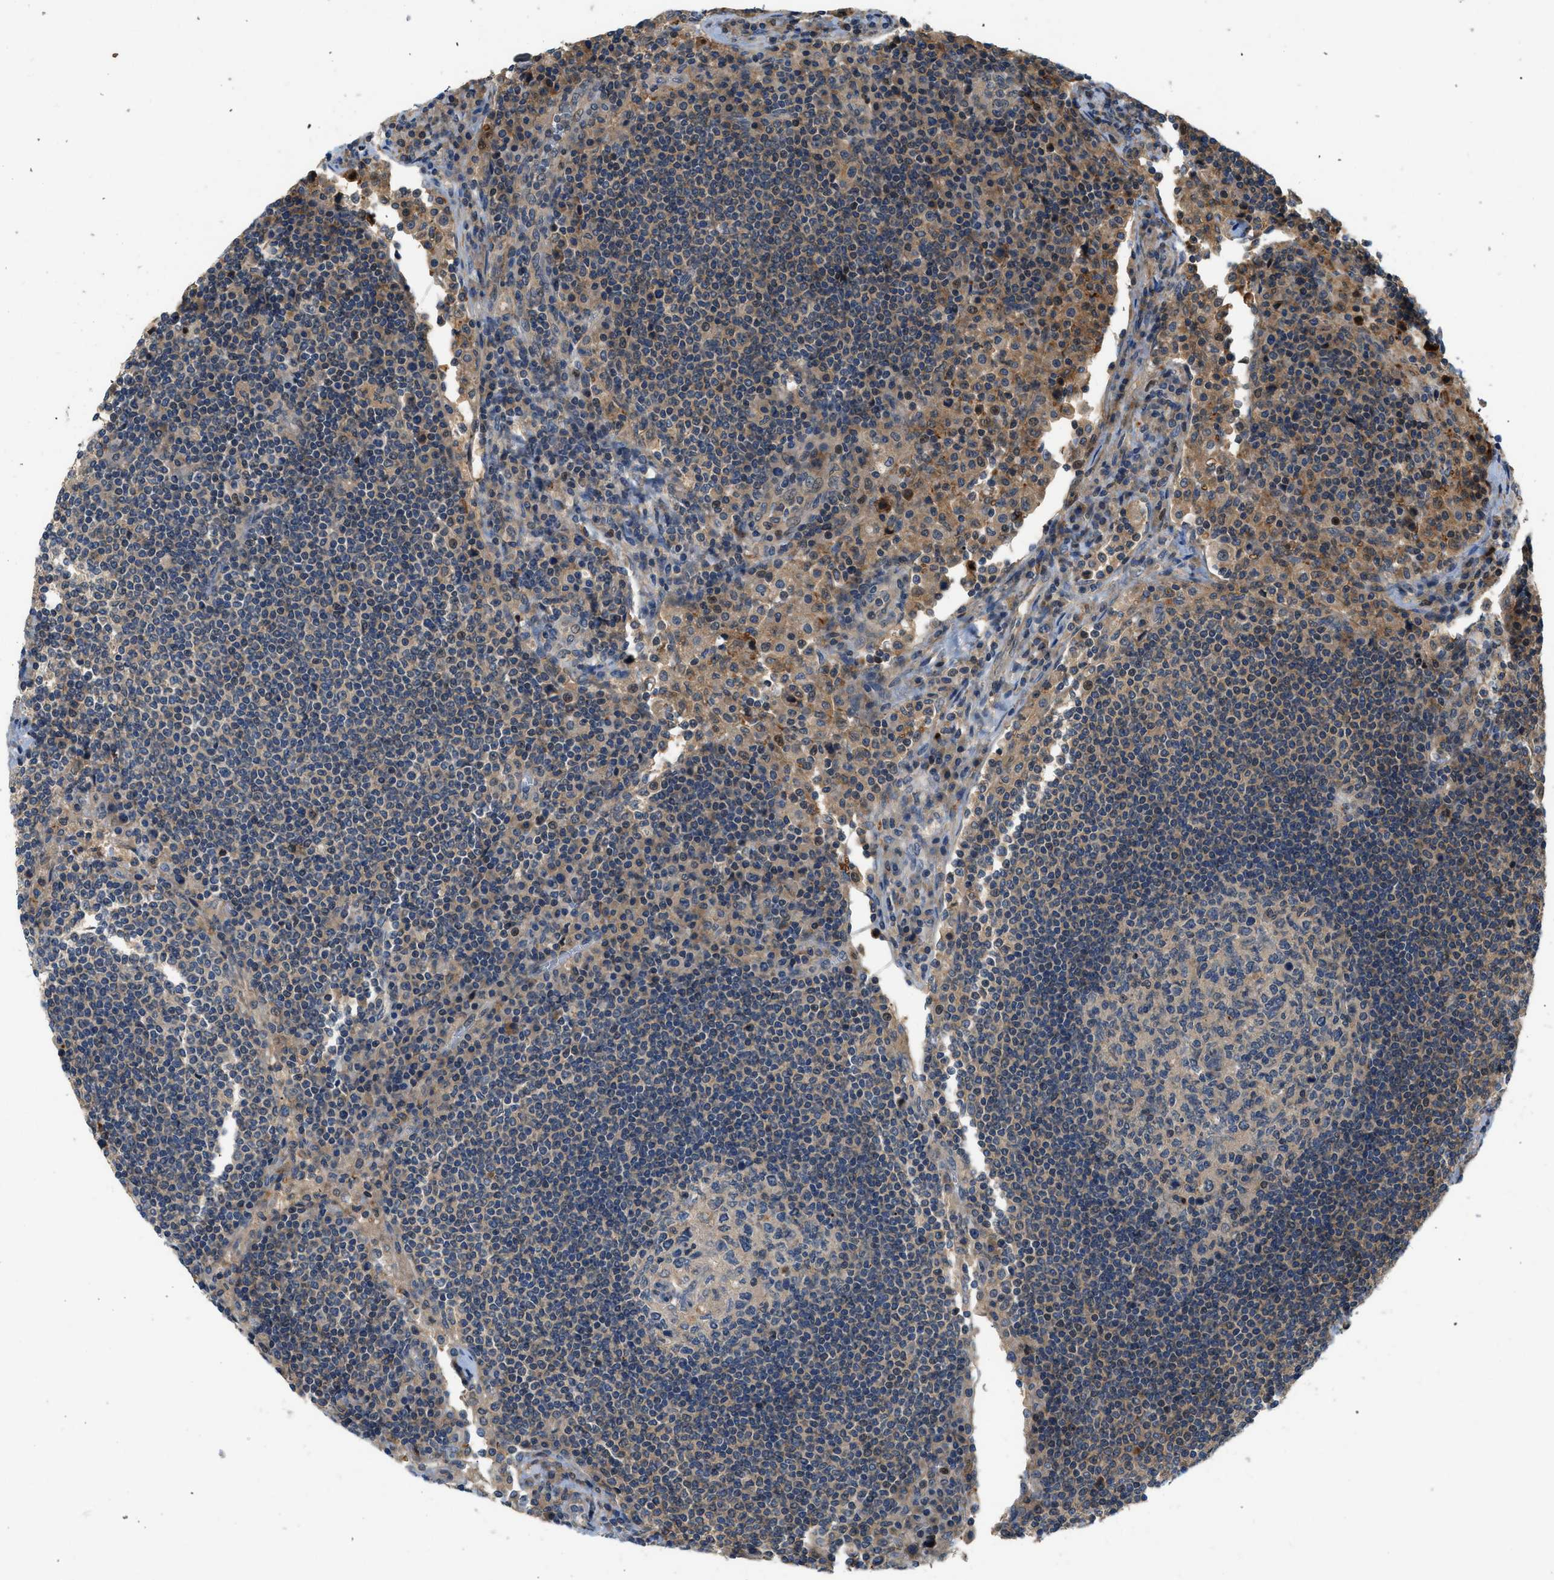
{"staining": {"intensity": "weak", "quantity": "25%-75%", "location": "cytoplasmic/membranous"}, "tissue": "lymph node", "cell_type": "Germinal center cells", "image_type": "normal", "snomed": [{"axis": "morphology", "description": "Normal tissue, NOS"}, {"axis": "topography", "description": "Lymph node"}], "caption": "Protein staining reveals weak cytoplasmic/membranous positivity in about 25%-75% of germinal center cells in normal lymph node.", "gene": "GPR31", "patient": {"sex": "female", "age": 53}}